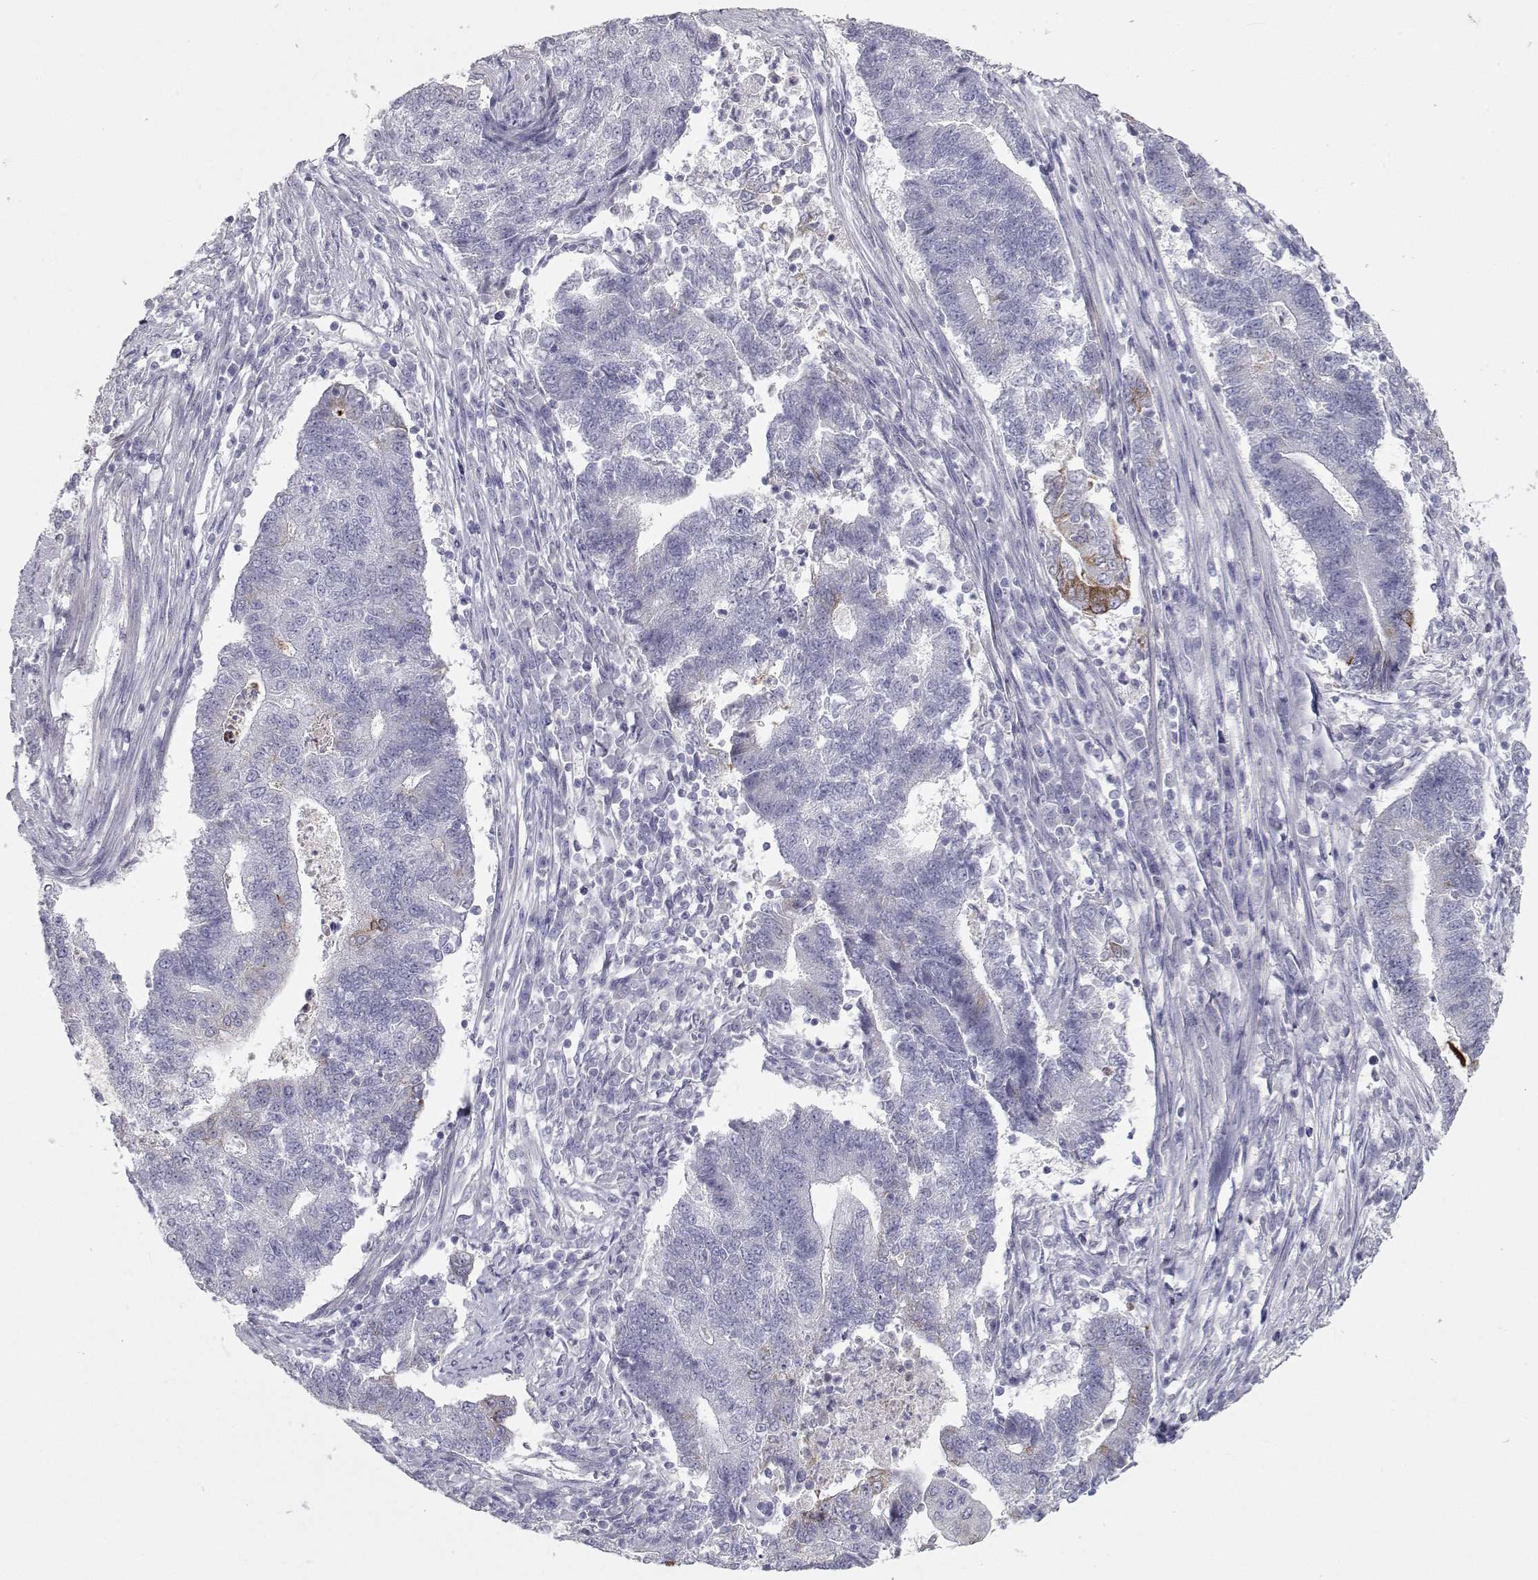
{"staining": {"intensity": "strong", "quantity": "<25%", "location": "cytoplasmic/membranous"}, "tissue": "endometrial cancer", "cell_type": "Tumor cells", "image_type": "cancer", "snomed": [{"axis": "morphology", "description": "Adenocarcinoma, NOS"}, {"axis": "topography", "description": "Uterus"}, {"axis": "topography", "description": "Endometrium"}], "caption": "Immunohistochemistry (IHC) photomicrograph of endometrial cancer (adenocarcinoma) stained for a protein (brown), which displays medium levels of strong cytoplasmic/membranous staining in about <25% of tumor cells.", "gene": "LAMB3", "patient": {"sex": "female", "age": 54}}